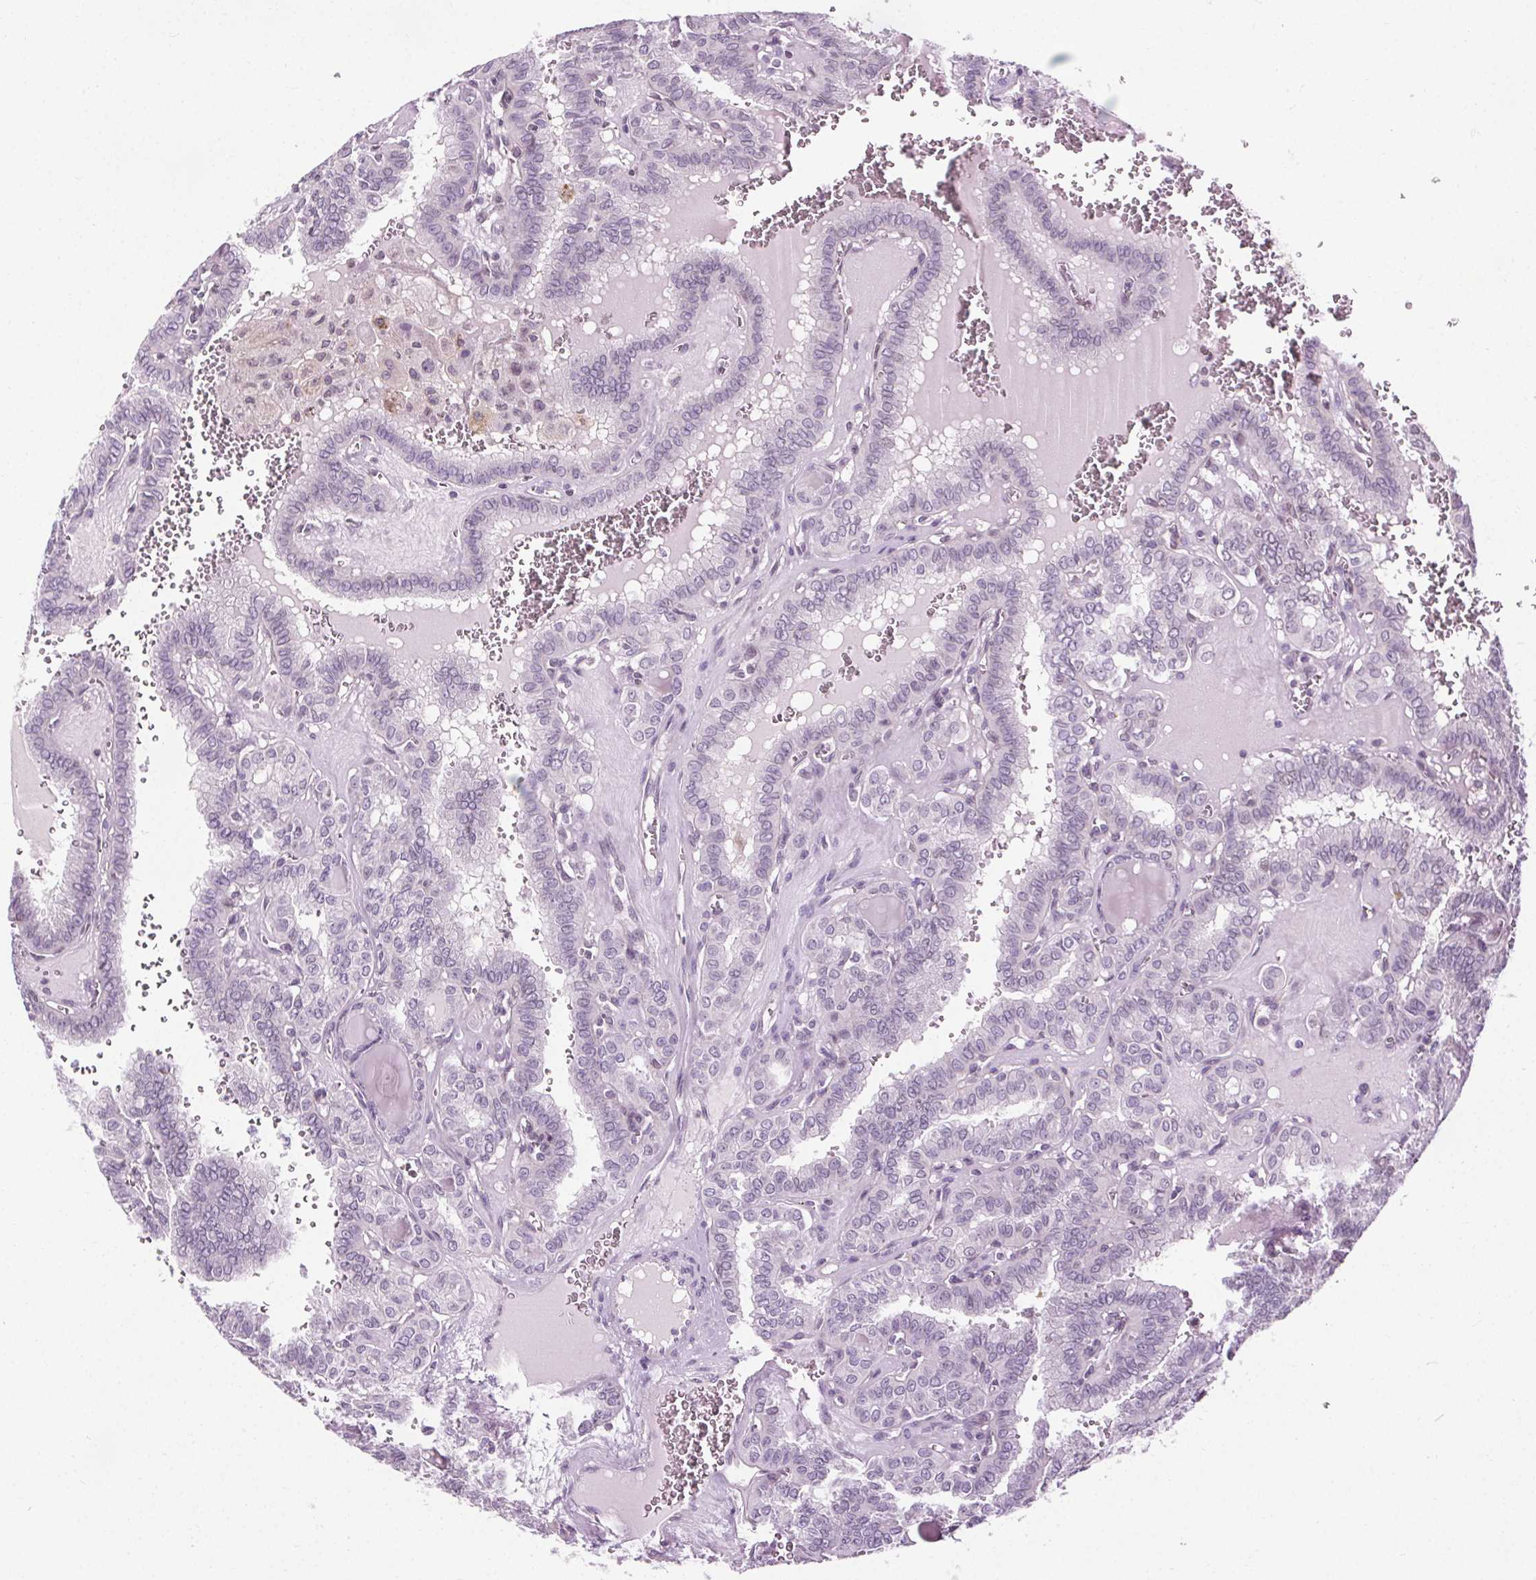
{"staining": {"intensity": "negative", "quantity": "none", "location": "none"}, "tissue": "thyroid cancer", "cell_type": "Tumor cells", "image_type": "cancer", "snomed": [{"axis": "morphology", "description": "Papillary adenocarcinoma, NOS"}, {"axis": "topography", "description": "Thyroid gland"}], "caption": "An image of human thyroid papillary adenocarcinoma is negative for staining in tumor cells.", "gene": "LFNG", "patient": {"sex": "female", "age": 41}}